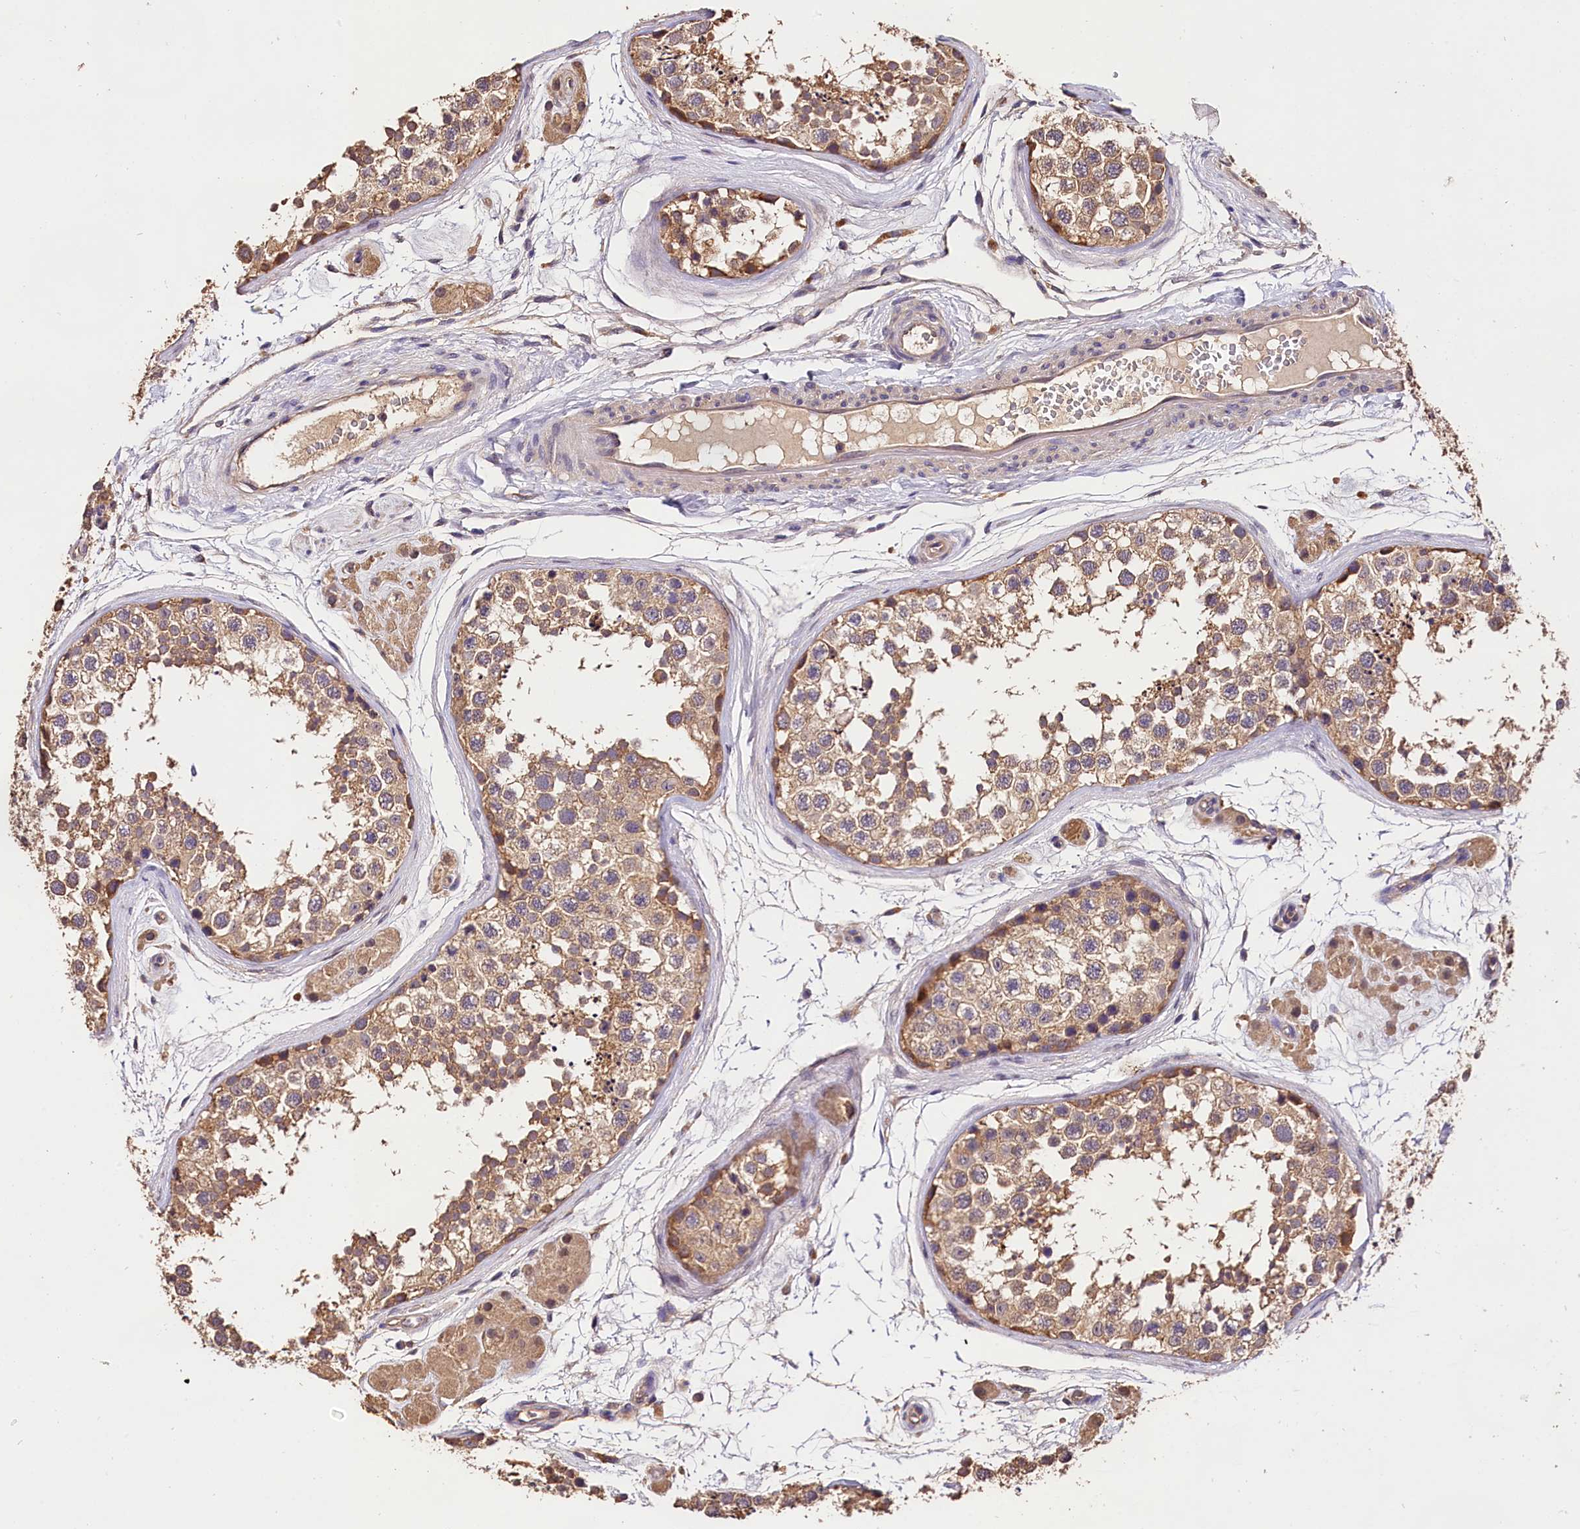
{"staining": {"intensity": "moderate", "quantity": ">75%", "location": "cytoplasmic/membranous"}, "tissue": "testis", "cell_type": "Cells in seminiferous ducts", "image_type": "normal", "snomed": [{"axis": "morphology", "description": "Normal tissue, NOS"}, {"axis": "topography", "description": "Testis"}], "caption": "IHC histopathology image of normal testis stained for a protein (brown), which demonstrates medium levels of moderate cytoplasmic/membranous staining in approximately >75% of cells in seminiferous ducts.", "gene": "OAS3", "patient": {"sex": "male", "age": 56}}